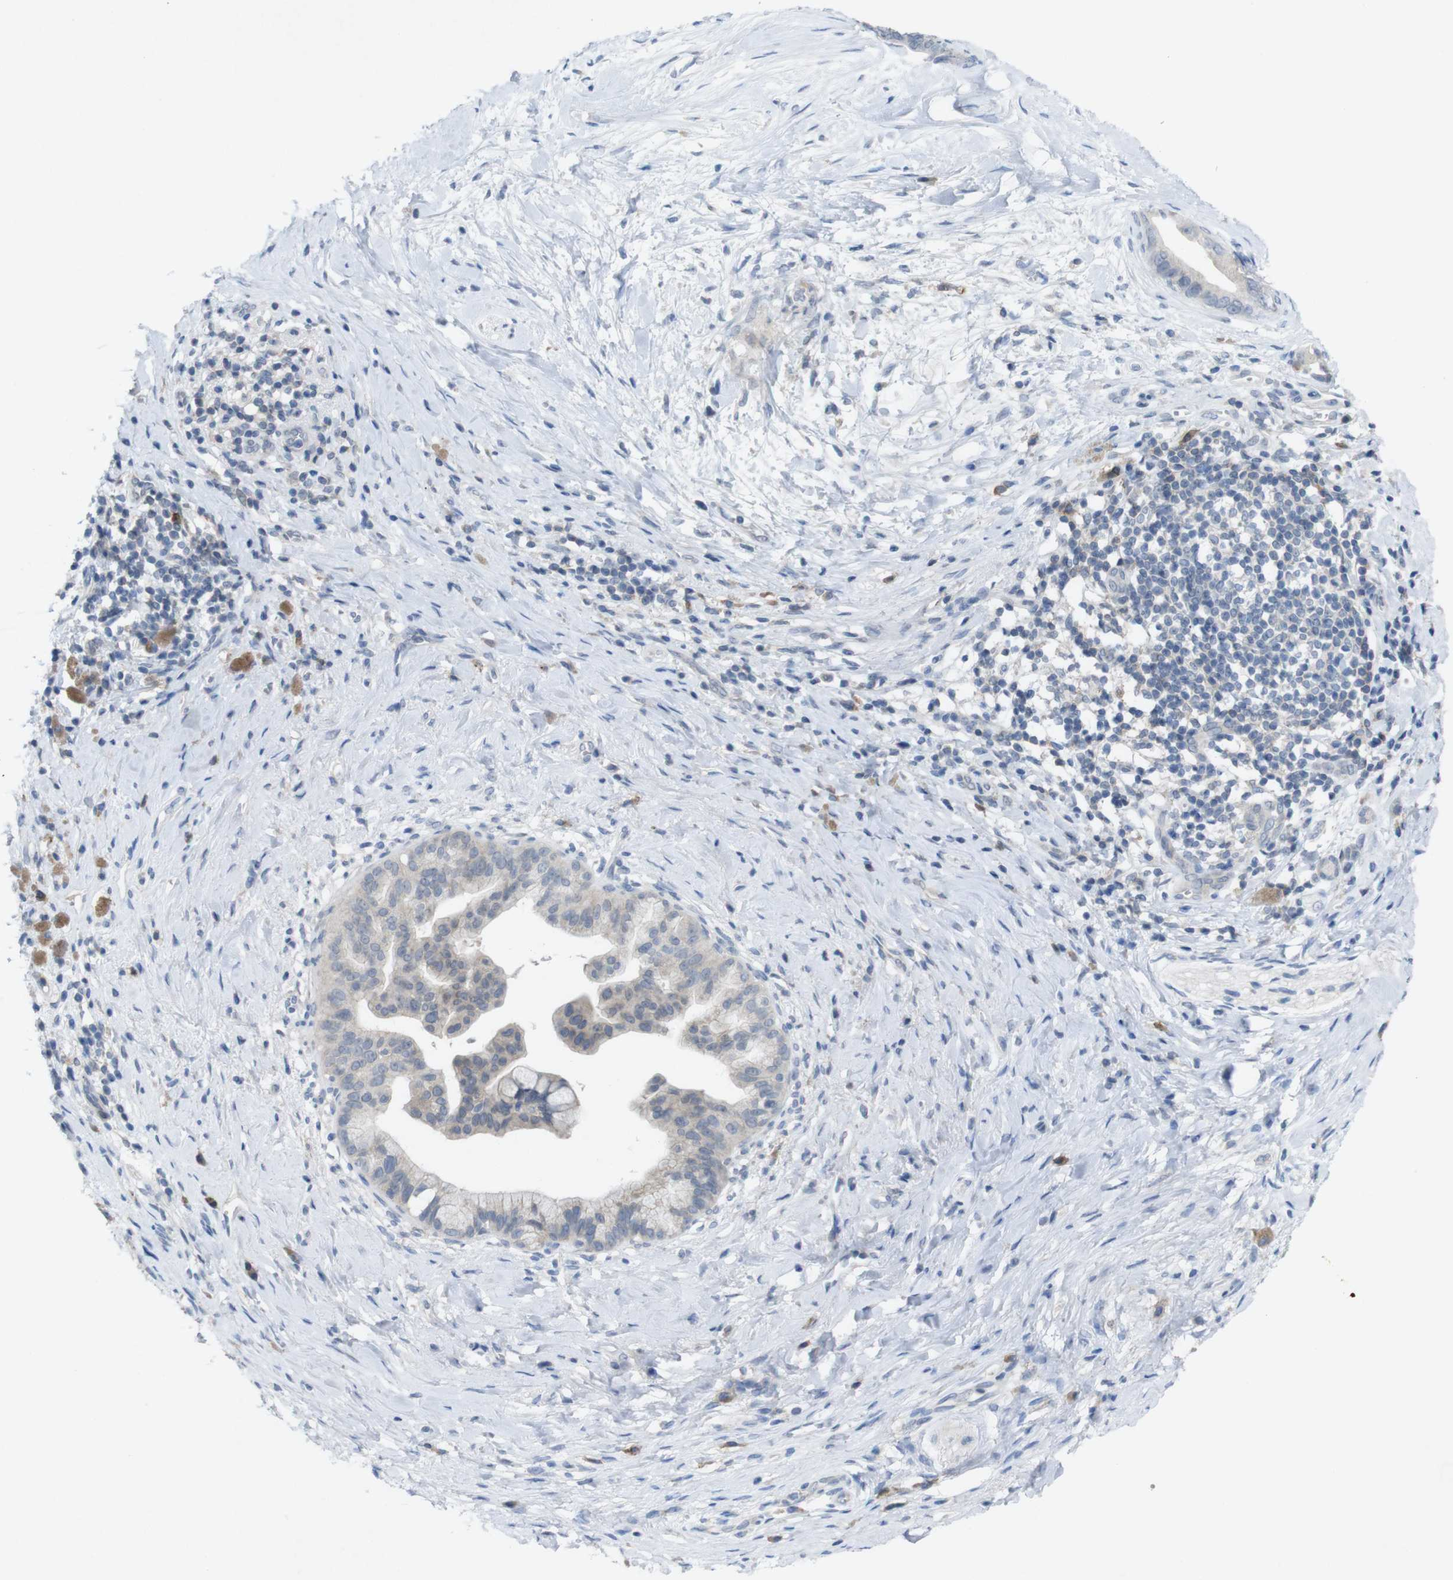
{"staining": {"intensity": "weak", "quantity": "25%-75%", "location": "cytoplasmic/membranous"}, "tissue": "pancreatic cancer", "cell_type": "Tumor cells", "image_type": "cancer", "snomed": [{"axis": "morphology", "description": "Adenocarcinoma, NOS"}, {"axis": "topography", "description": "Pancreas"}], "caption": "This photomicrograph demonstrates IHC staining of pancreatic cancer (adenocarcinoma), with low weak cytoplasmic/membranous positivity in approximately 25%-75% of tumor cells.", "gene": "SLAMF7", "patient": {"sex": "male", "age": 55}}